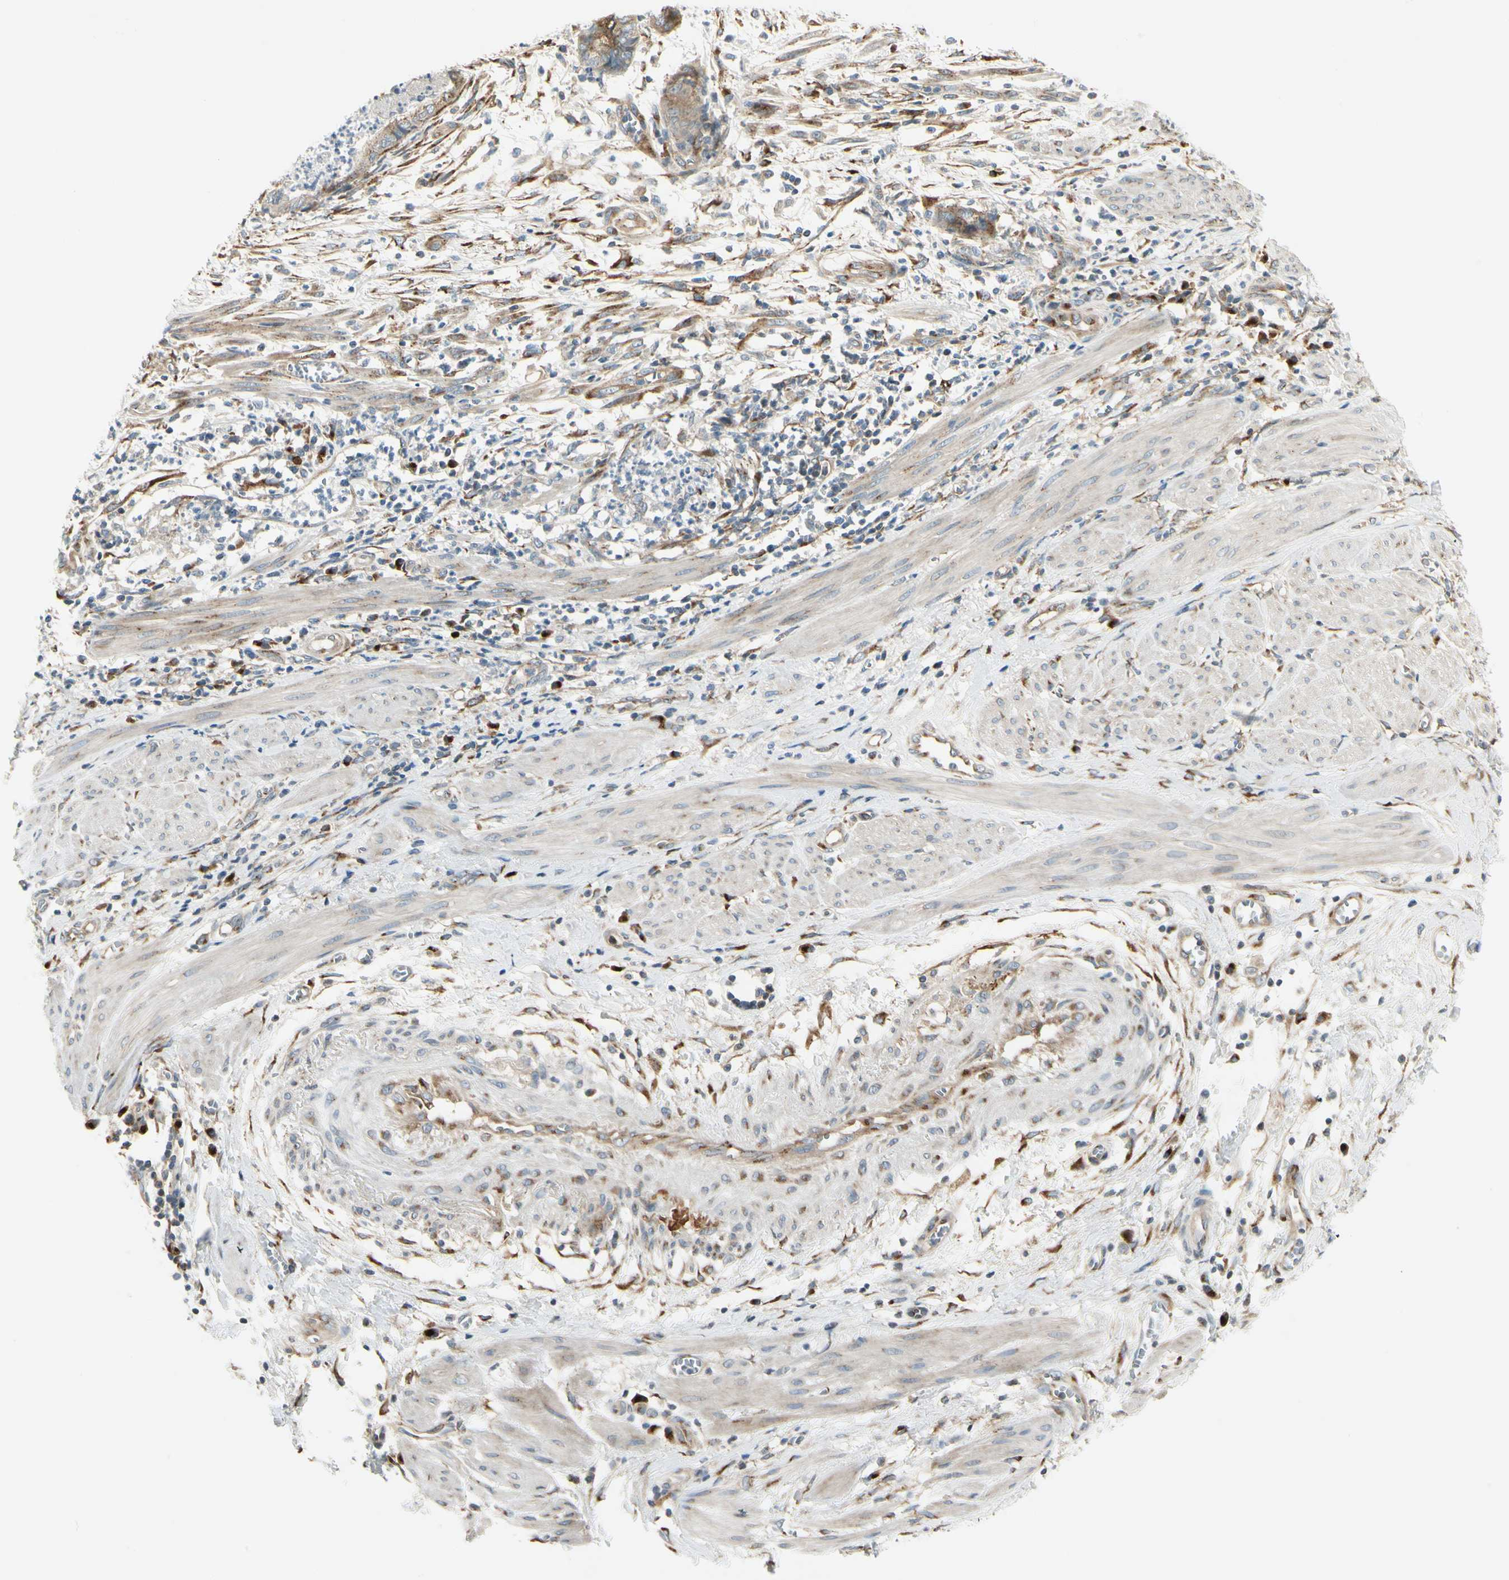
{"staining": {"intensity": "moderate", "quantity": ">75%", "location": "cytoplasmic/membranous"}, "tissue": "endometrial cancer", "cell_type": "Tumor cells", "image_type": "cancer", "snomed": [{"axis": "morphology", "description": "Necrosis, NOS"}, {"axis": "morphology", "description": "Adenocarcinoma, NOS"}, {"axis": "topography", "description": "Endometrium"}], "caption": "DAB immunohistochemical staining of endometrial adenocarcinoma demonstrates moderate cytoplasmic/membranous protein positivity in about >75% of tumor cells. (DAB (3,3'-diaminobenzidine) = brown stain, brightfield microscopy at high magnification).", "gene": "MANSC1", "patient": {"sex": "female", "age": 79}}